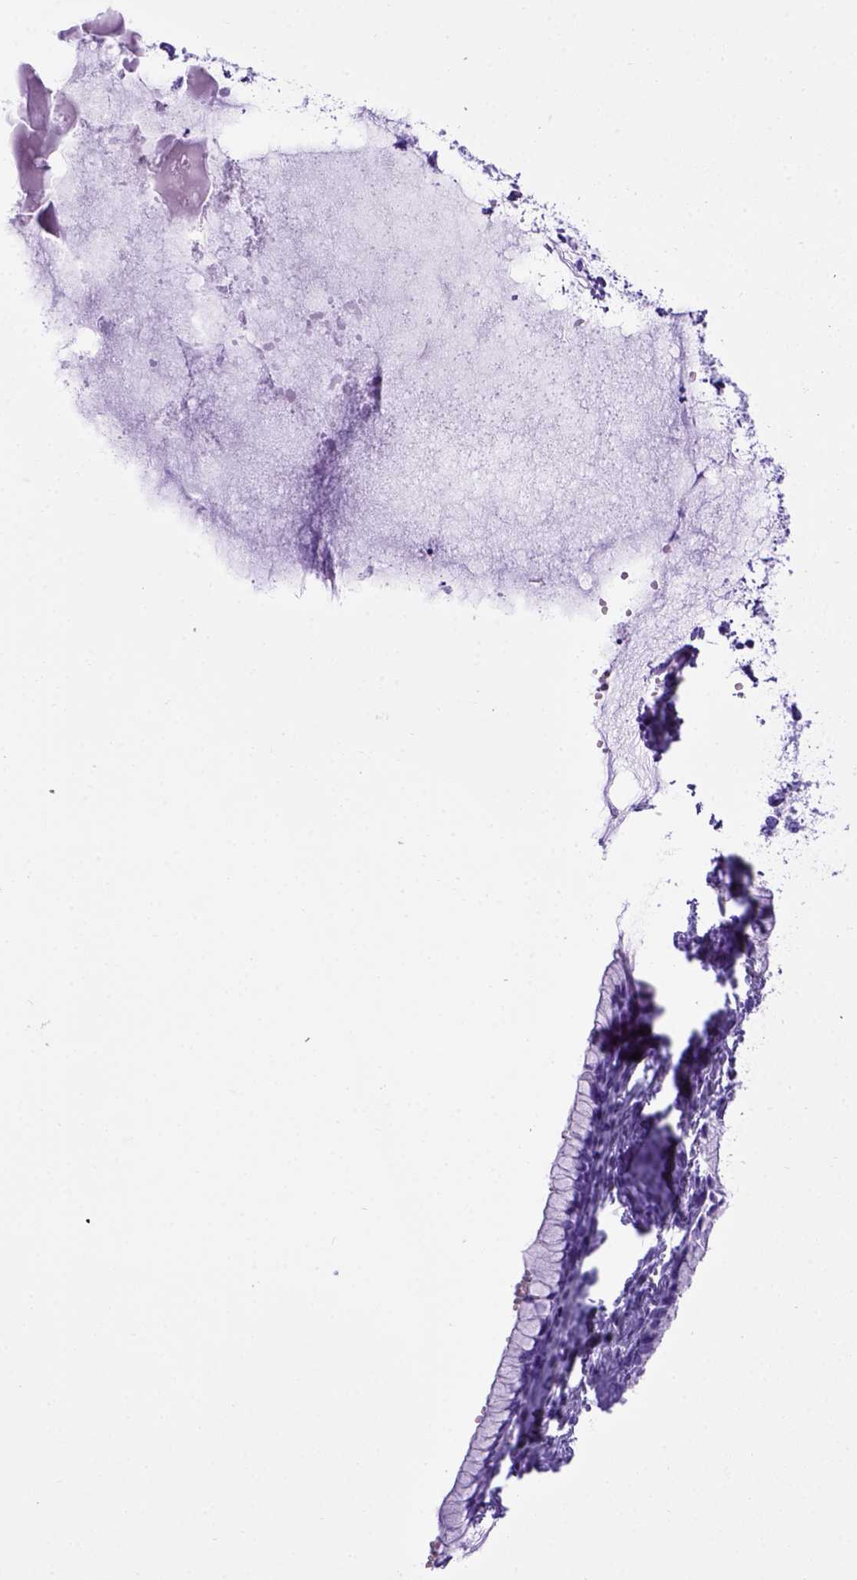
{"staining": {"intensity": "negative", "quantity": "none", "location": "none"}, "tissue": "ovarian cancer", "cell_type": "Tumor cells", "image_type": "cancer", "snomed": [{"axis": "morphology", "description": "Cystadenocarcinoma, mucinous, NOS"}, {"axis": "topography", "description": "Ovary"}], "caption": "This is an IHC image of human ovarian mucinous cystadenocarcinoma. There is no positivity in tumor cells.", "gene": "MEOX2", "patient": {"sex": "female", "age": 41}}